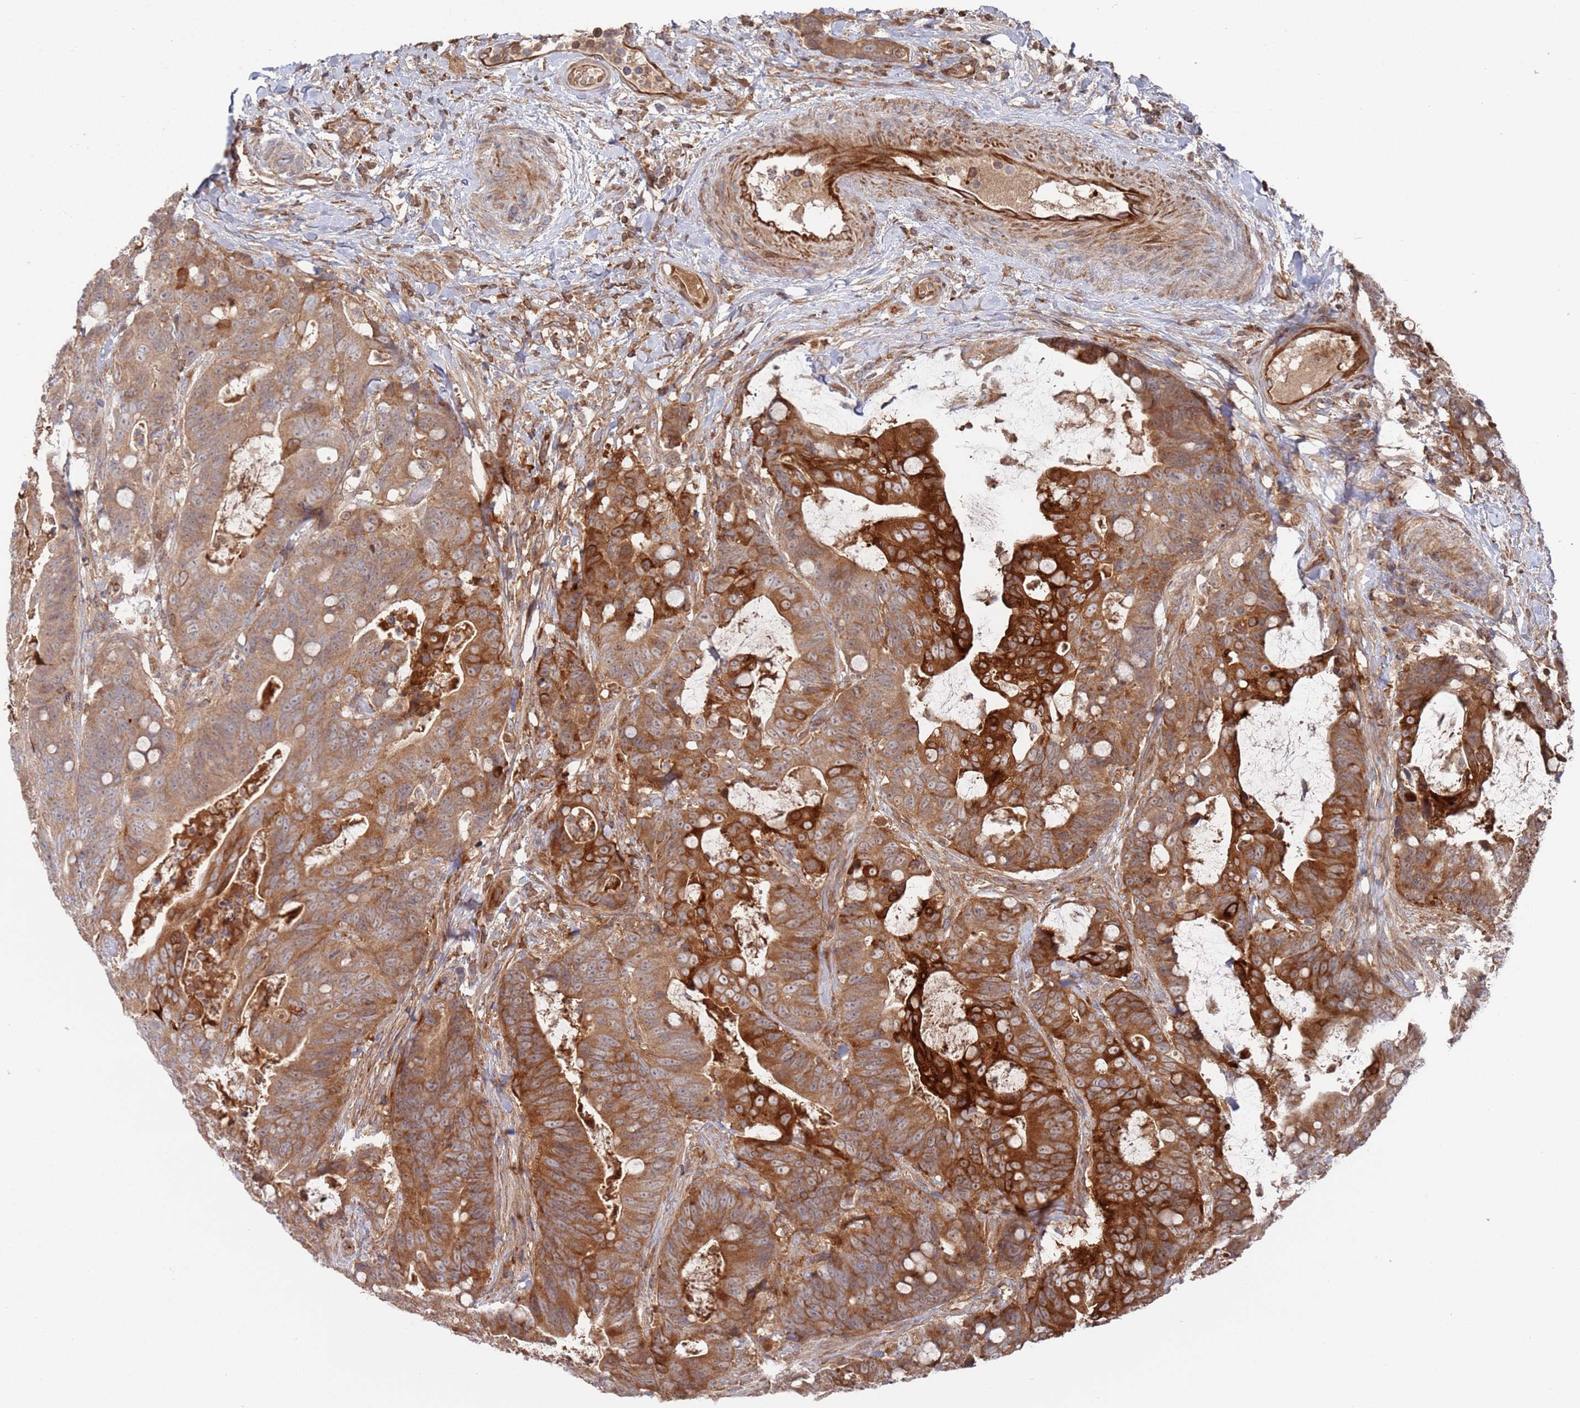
{"staining": {"intensity": "strong", "quantity": ">75%", "location": "cytoplasmic/membranous"}, "tissue": "colorectal cancer", "cell_type": "Tumor cells", "image_type": "cancer", "snomed": [{"axis": "morphology", "description": "Adenocarcinoma, NOS"}, {"axis": "topography", "description": "Colon"}], "caption": "Immunohistochemical staining of human adenocarcinoma (colorectal) displays high levels of strong cytoplasmic/membranous expression in about >75% of tumor cells.", "gene": "DDX60", "patient": {"sex": "female", "age": 82}}